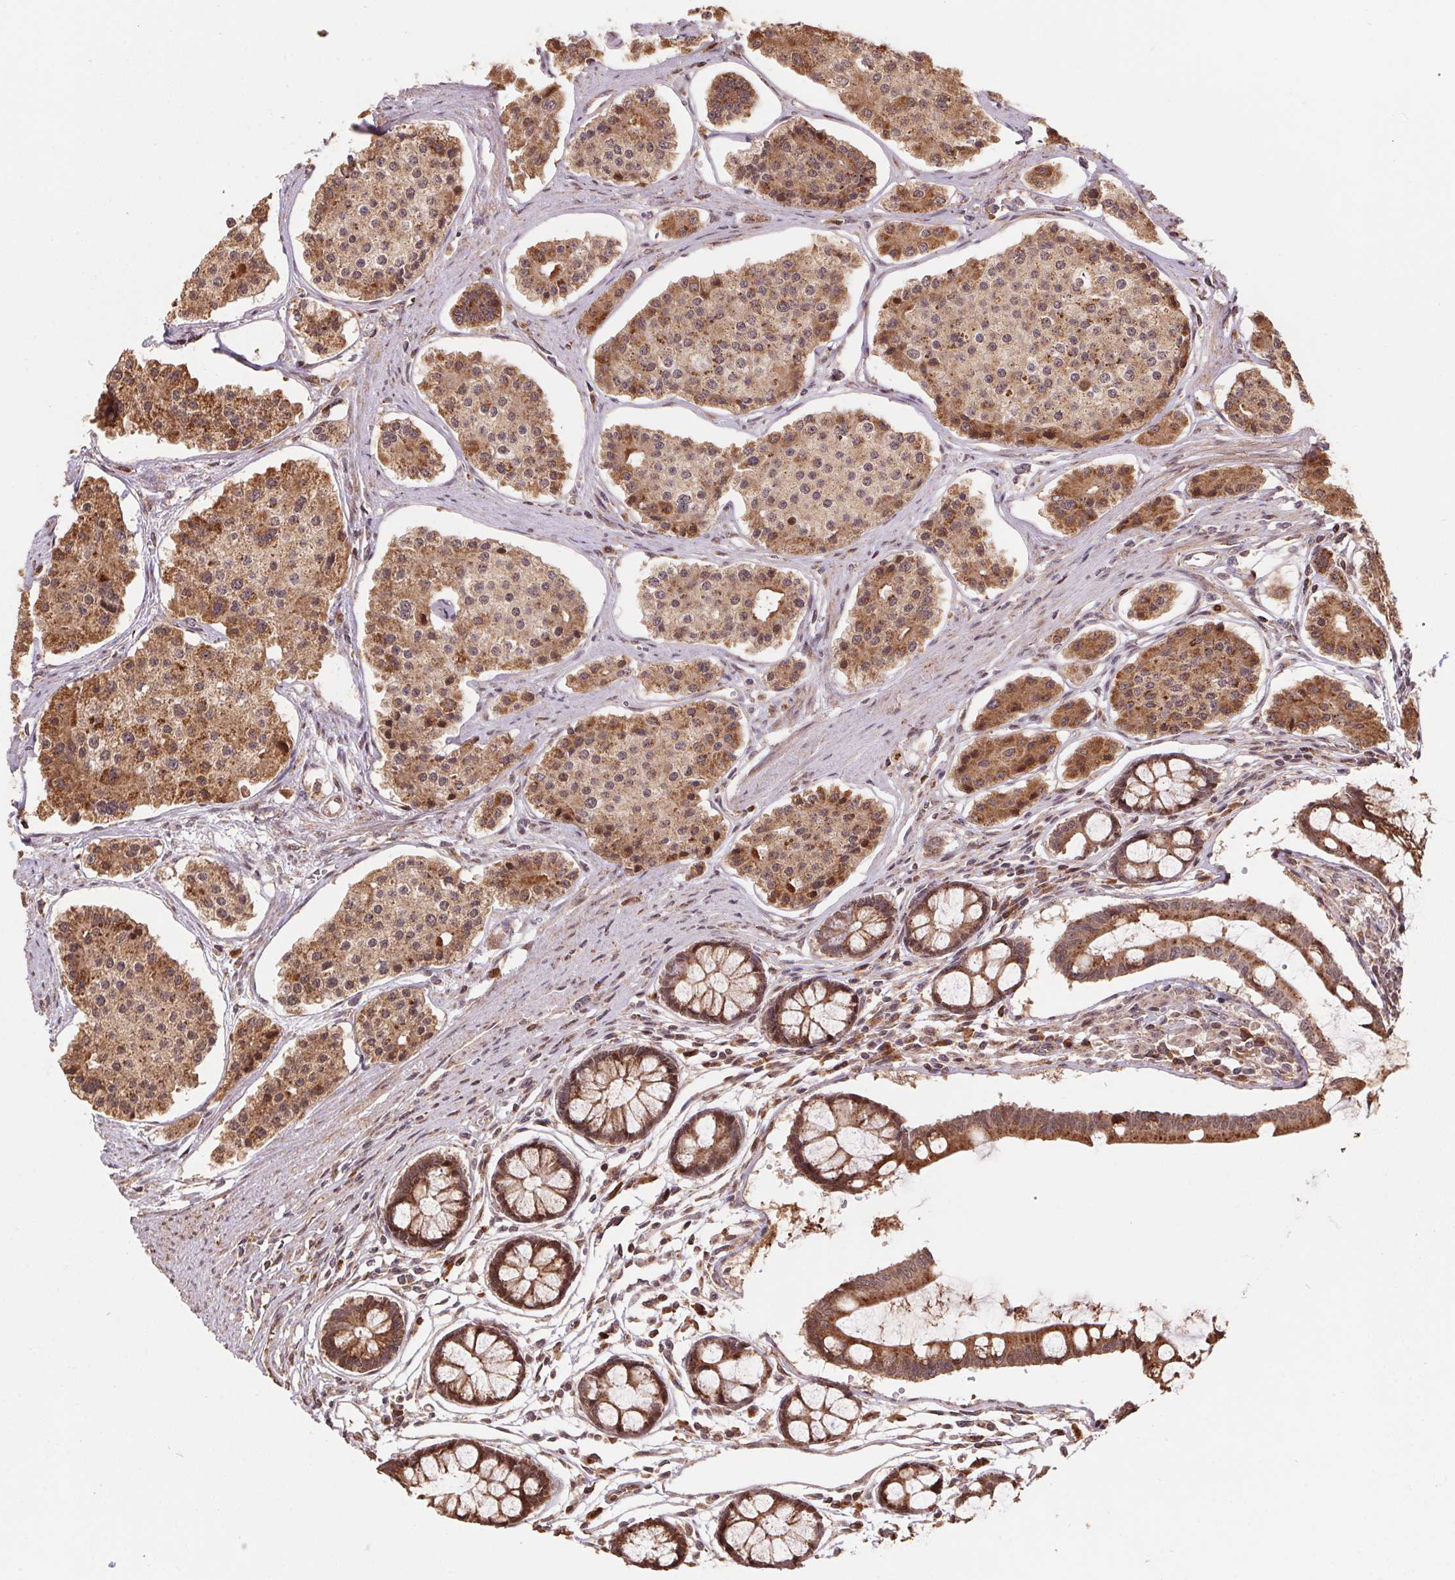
{"staining": {"intensity": "moderate", "quantity": ">75%", "location": "cytoplasmic/membranous"}, "tissue": "carcinoid", "cell_type": "Tumor cells", "image_type": "cancer", "snomed": [{"axis": "morphology", "description": "Carcinoid, malignant, NOS"}, {"axis": "topography", "description": "Small intestine"}], "caption": "There is medium levels of moderate cytoplasmic/membranous positivity in tumor cells of carcinoid (malignant), as demonstrated by immunohistochemical staining (brown color).", "gene": "PDHA1", "patient": {"sex": "female", "age": 65}}